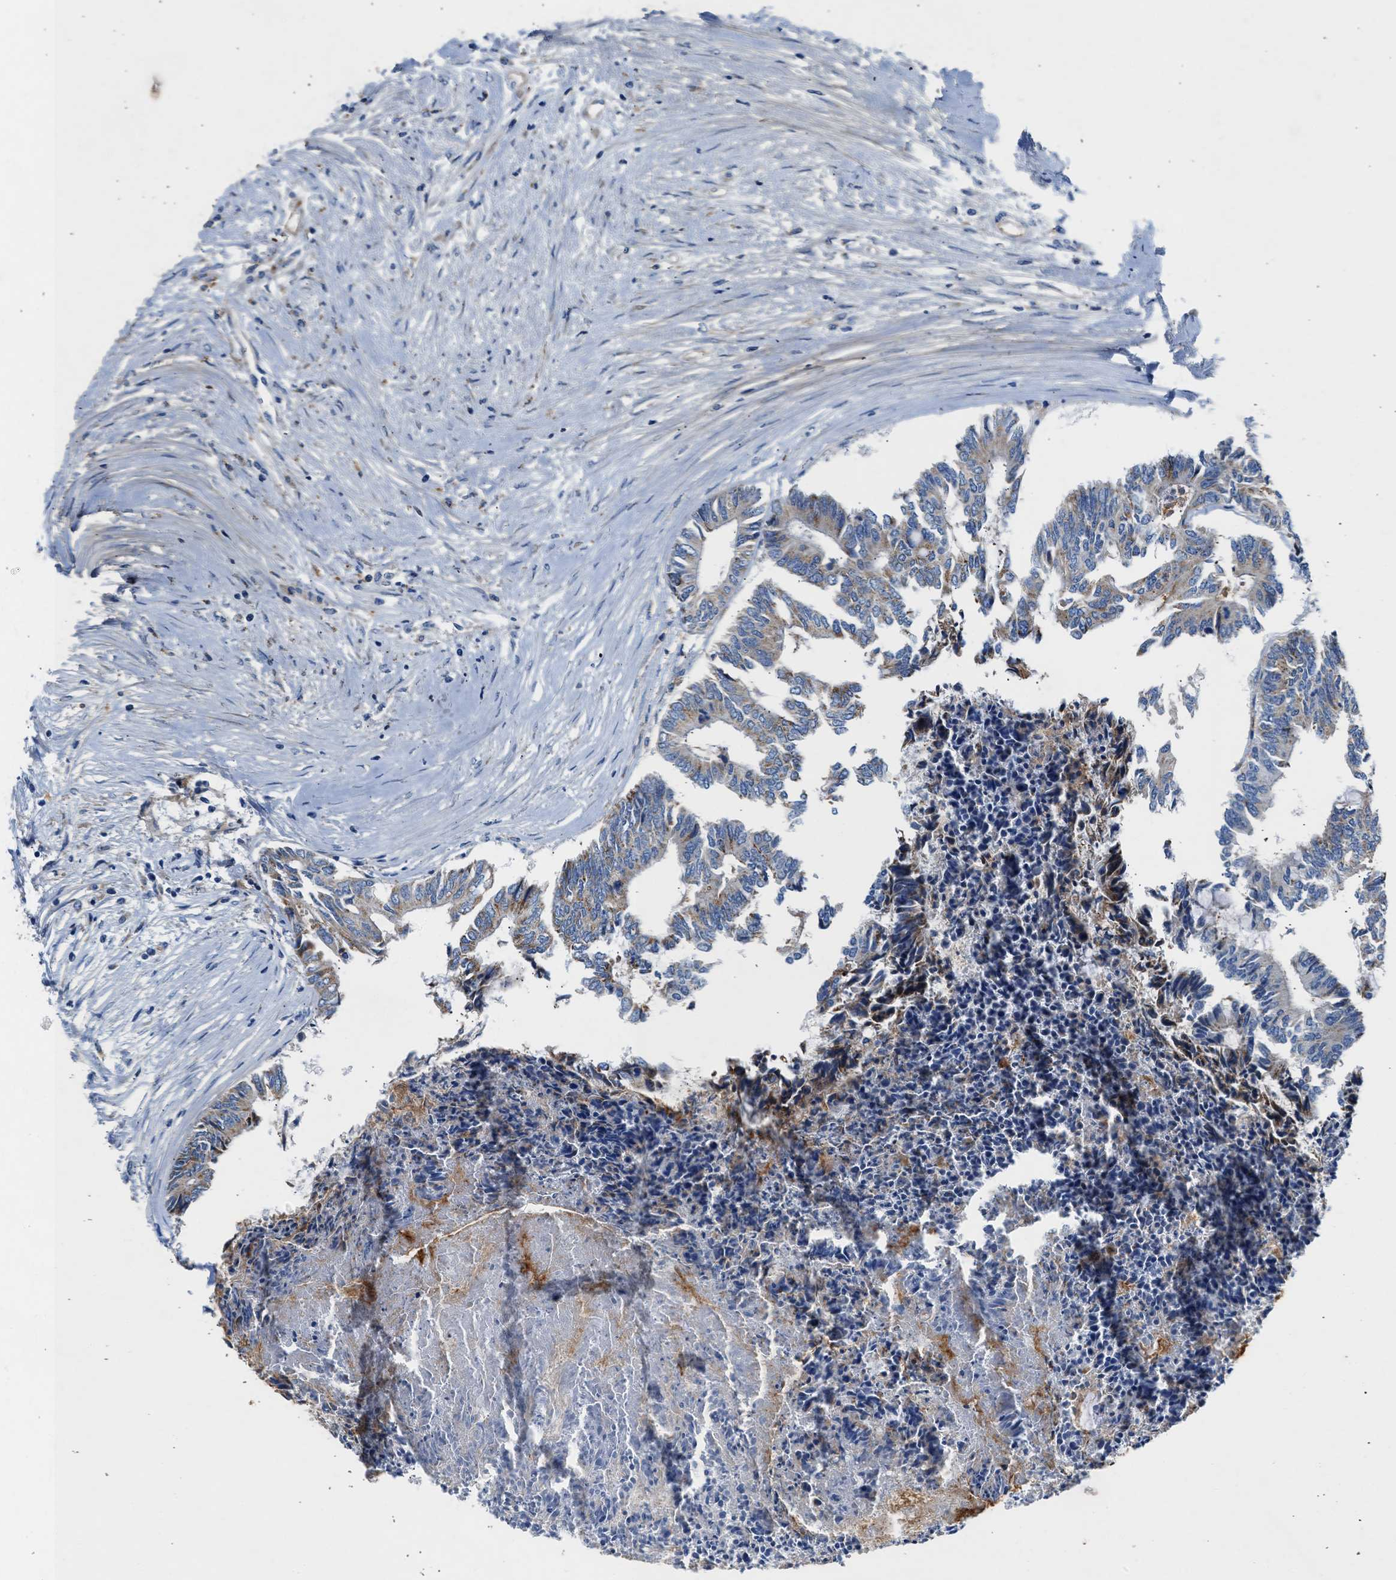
{"staining": {"intensity": "moderate", "quantity": "25%-75%", "location": "cytoplasmic/membranous"}, "tissue": "colorectal cancer", "cell_type": "Tumor cells", "image_type": "cancer", "snomed": [{"axis": "morphology", "description": "Adenocarcinoma, NOS"}, {"axis": "topography", "description": "Rectum"}], "caption": "DAB (3,3'-diaminobenzidine) immunohistochemical staining of human colorectal cancer reveals moderate cytoplasmic/membranous protein staining in about 25%-75% of tumor cells. The staining was performed using DAB to visualize the protein expression in brown, while the nuclei were stained in blue with hematoxylin (Magnification: 20x).", "gene": "ULK4", "patient": {"sex": "male", "age": 63}}